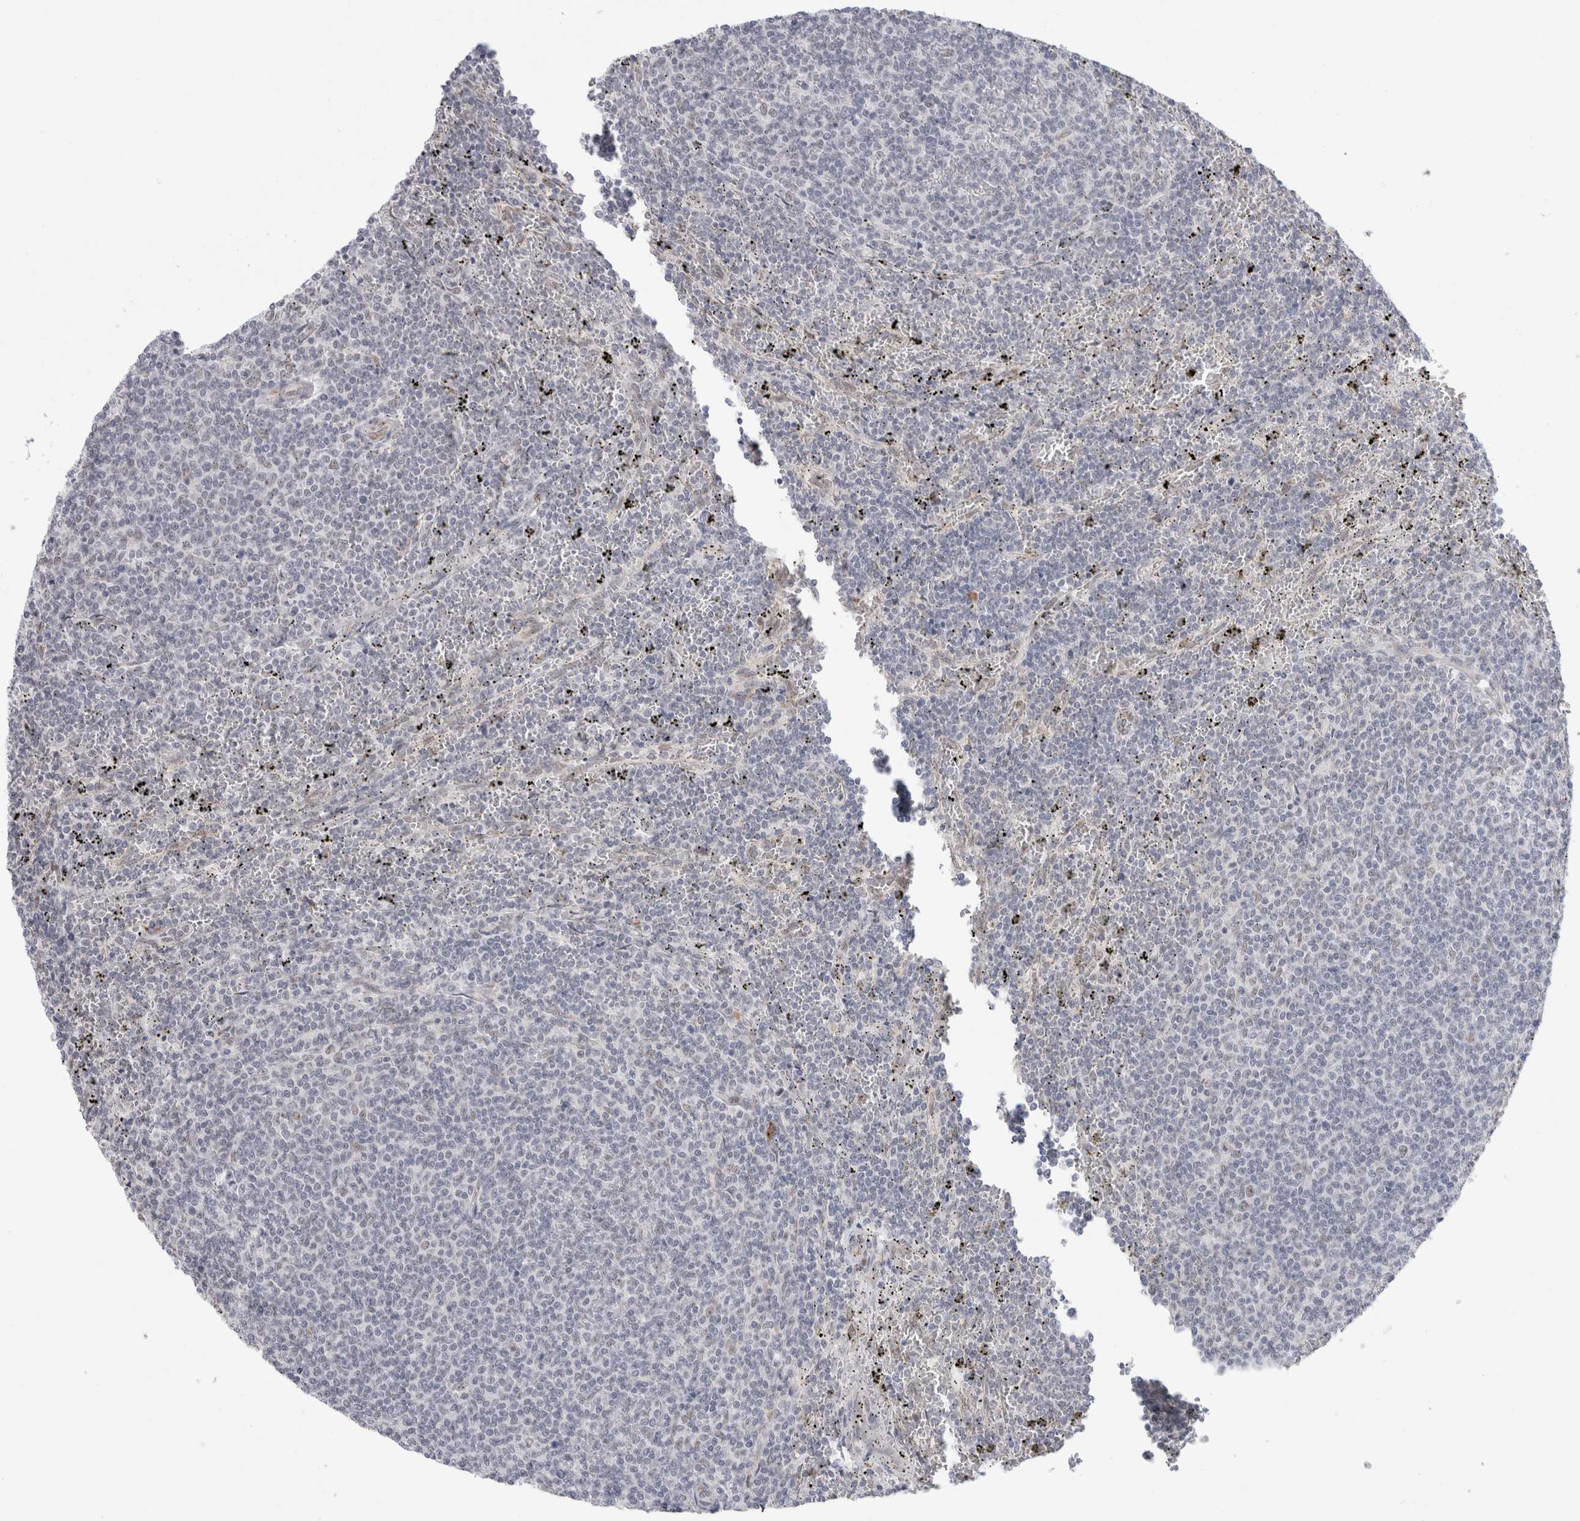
{"staining": {"intensity": "negative", "quantity": "none", "location": "none"}, "tissue": "lymphoma", "cell_type": "Tumor cells", "image_type": "cancer", "snomed": [{"axis": "morphology", "description": "Malignant lymphoma, non-Hodgkin's type, Low grade"}, {"axis": "topography", "description": "Spleen"}], "caption": "Immunohistochemistry (IHC) of human lymphoma exhibits no positivity in tumor cells.", "gene": "TRMT1L", "patient": {"sex": "female", "age": 50}}